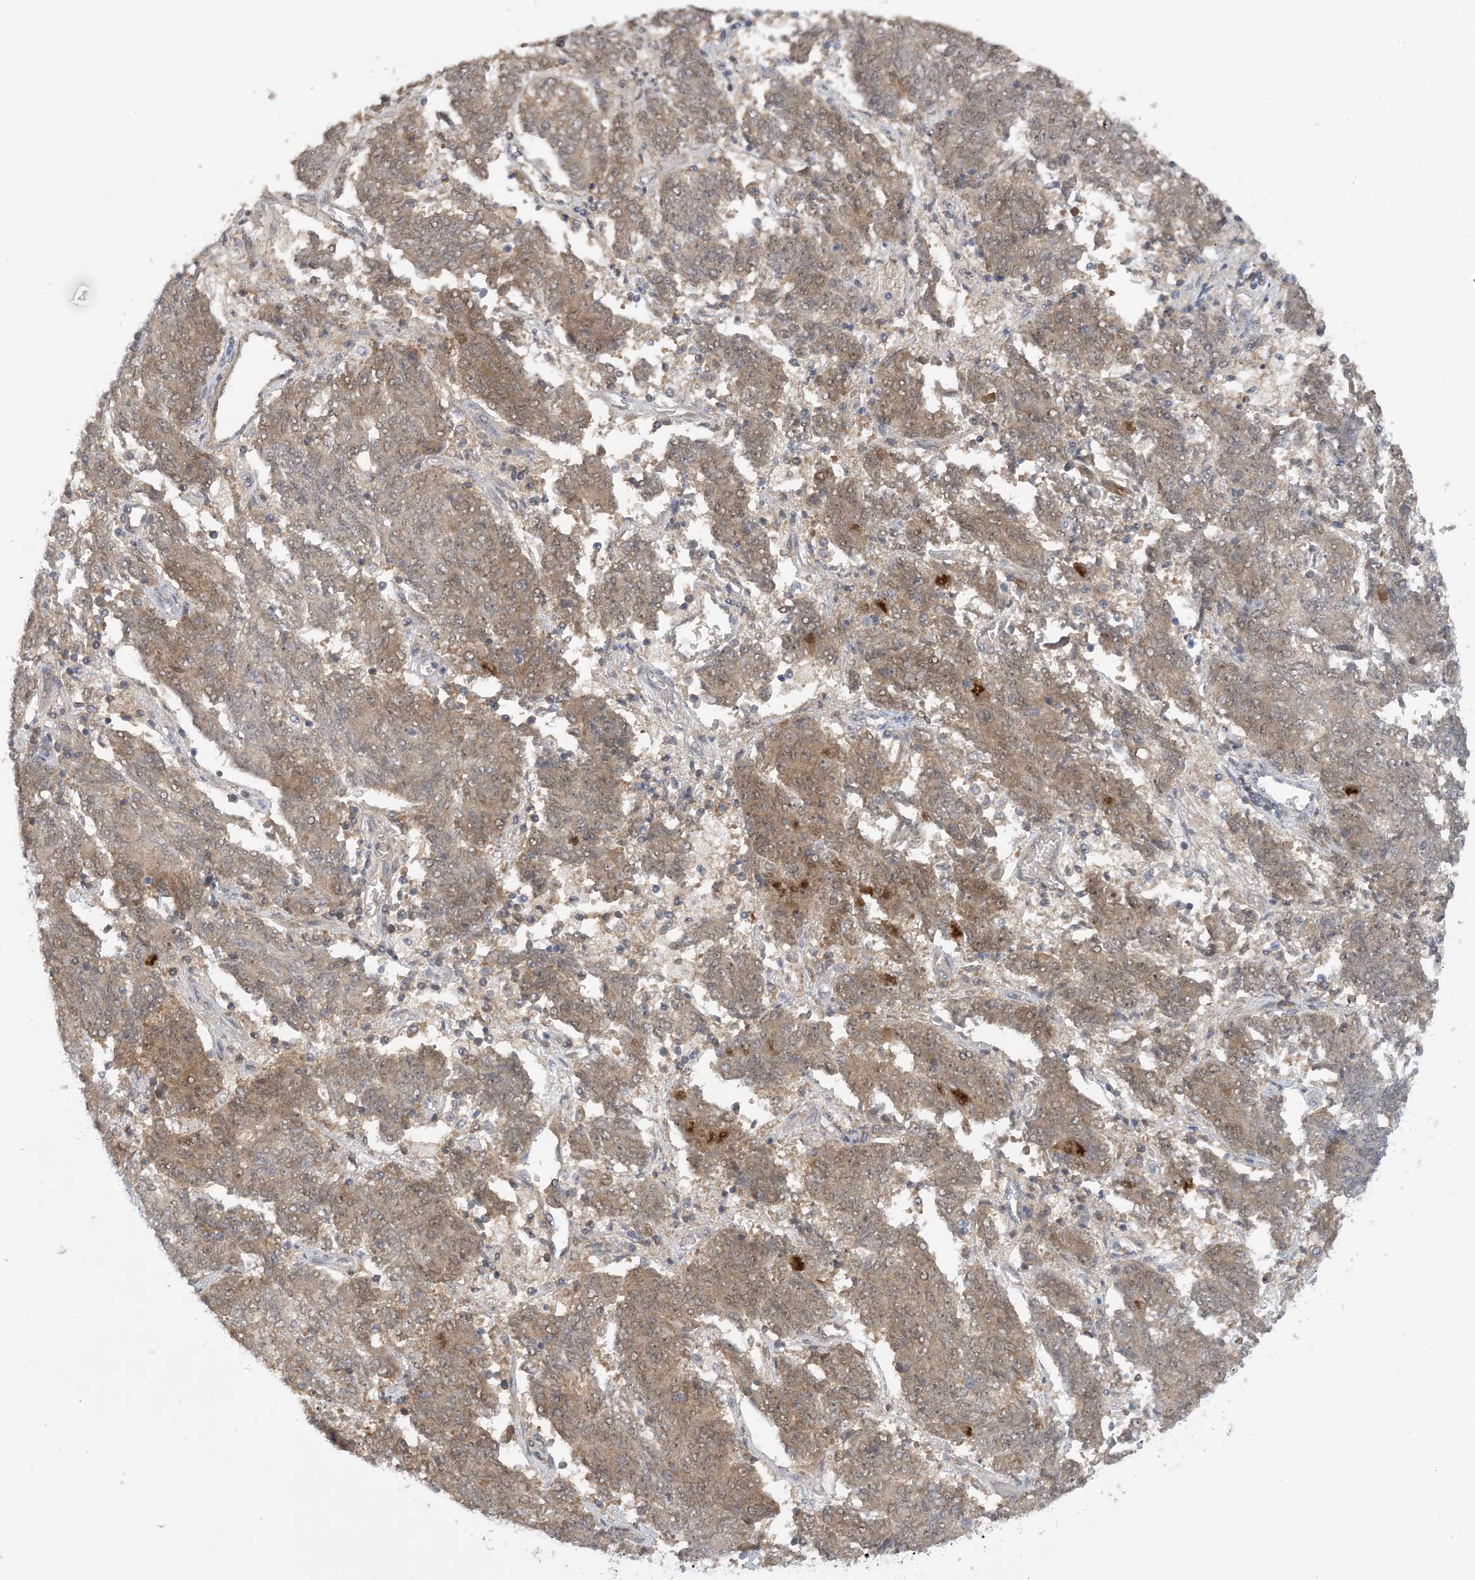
{"staining": {"intensity": "moderate", "quantity": ">75%", "location": "cytoplasmic/membranous,nuclear"}, "tissue": "endometrial cancer", "cell_type": "Tumor cells", "image_type": "cancer", "snomed": [{"axis": "morphology", "description": "Adenocarcinoma, NOS"}, {"axis": "topography", "description": "Endometrium"}], "caption": "IHC of human endometrial cancer shows medium levels of moderate cytoplasmic/membranous and nuclear staining in approximately >75% of tumor cells.", "gene": "UBE2E1", "patient": {"sex": "female", "age": 80}}